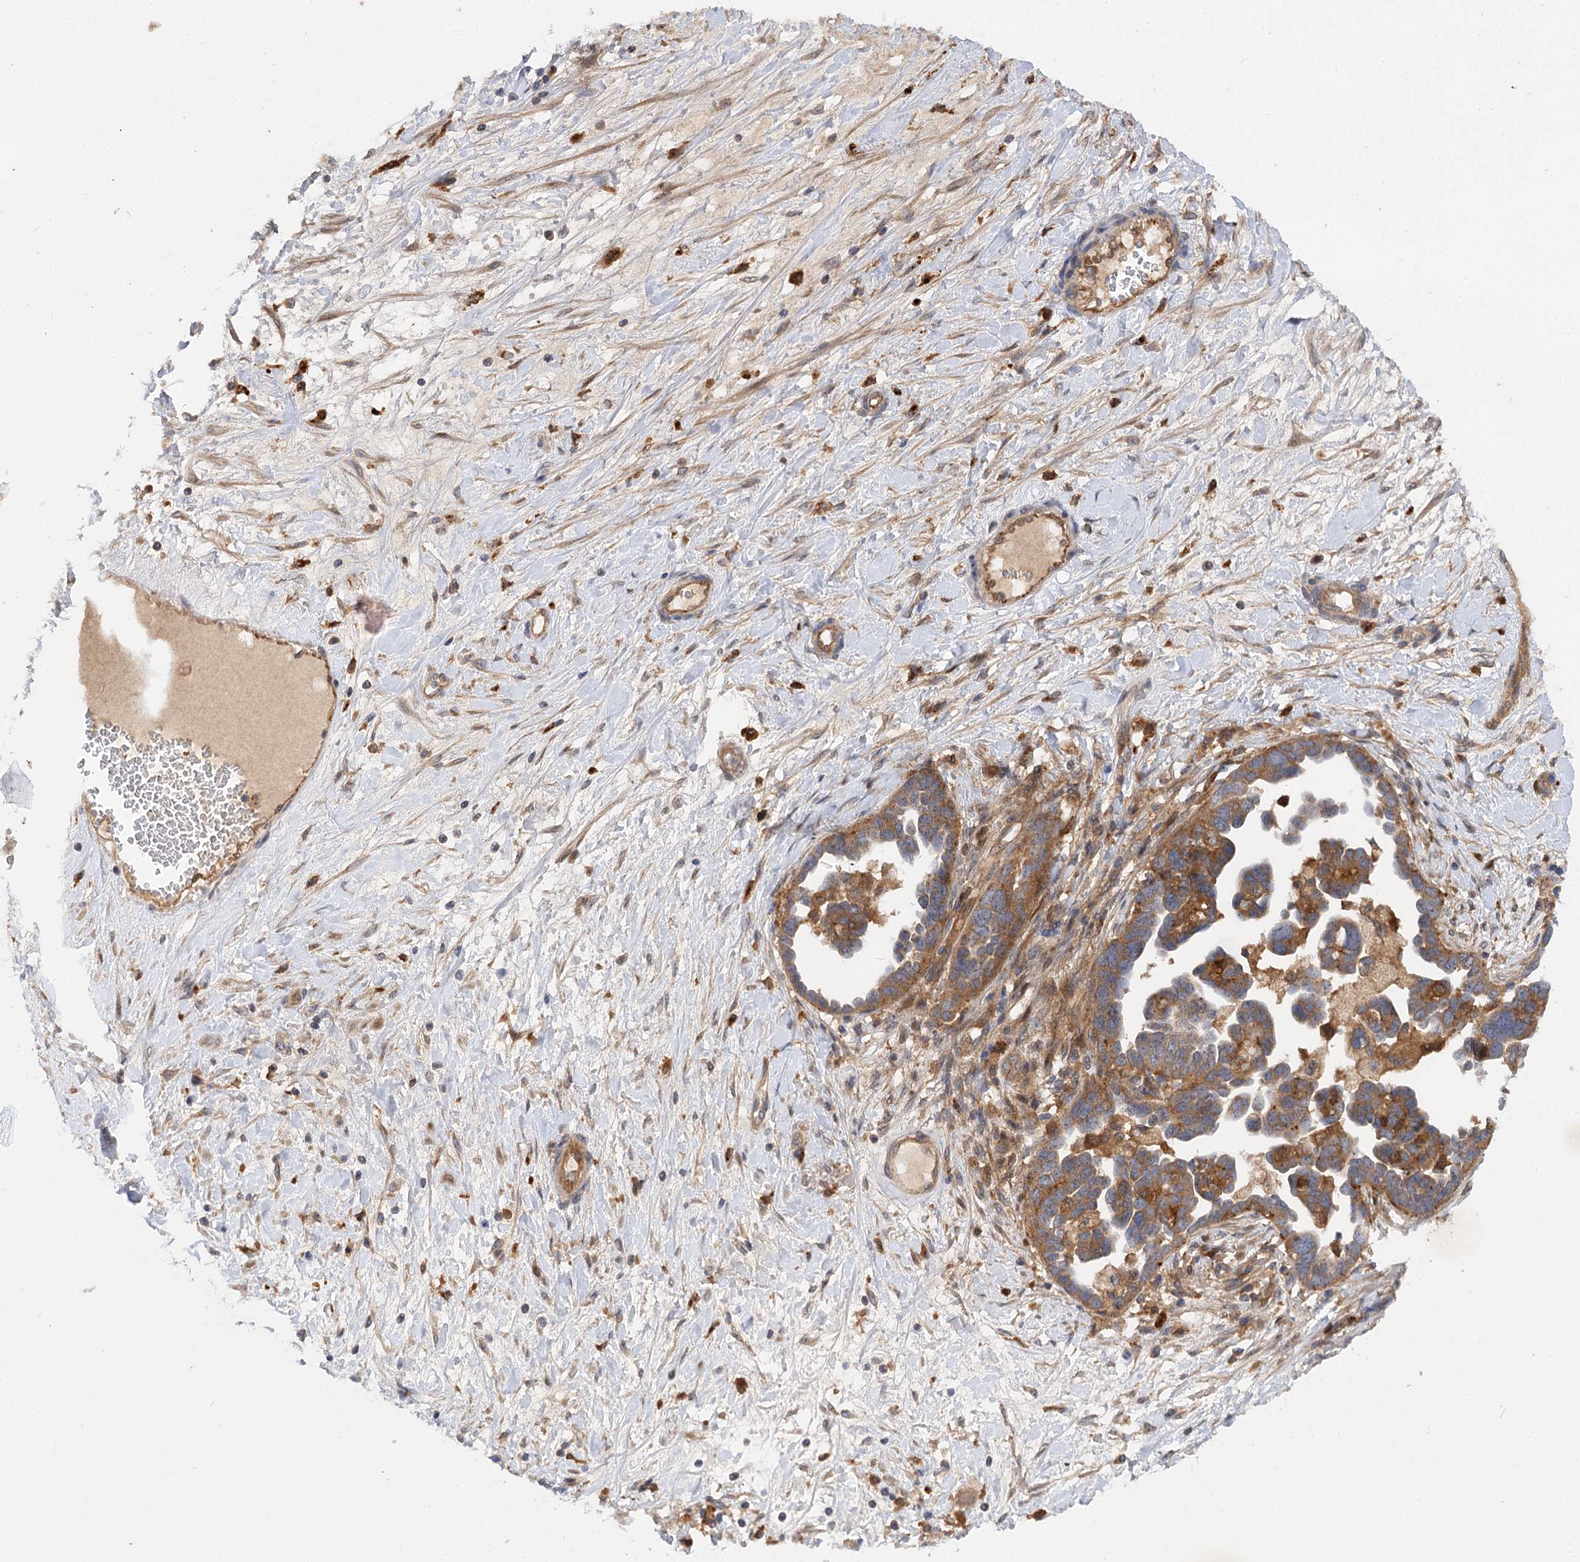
{"staining": {"intensity": "moderate", "quantity": ">75%", "location": "cytoplasmic/membranous"}, "tissue": "ovarian cancer", "cell_type": "Tumor cells", "image_type": "cancer", "snomed": [{"axis": "morphology", "description": "Cystadenocarcinoma, serous, NOS"}, {"axis": "topography", "description": "Ovary"}], "caption": "Serous cystadenocarcinoma (ovarian) stained with DAB (3,3'-diaminobenzidine) immunohistochemistry (IHC) shows medium levels of moderate cytoplasmic/membranous positivity in approximately >75% of tumor cells.", "gene": "PATL1", "patient": {"sex": "female", "age": 54}}